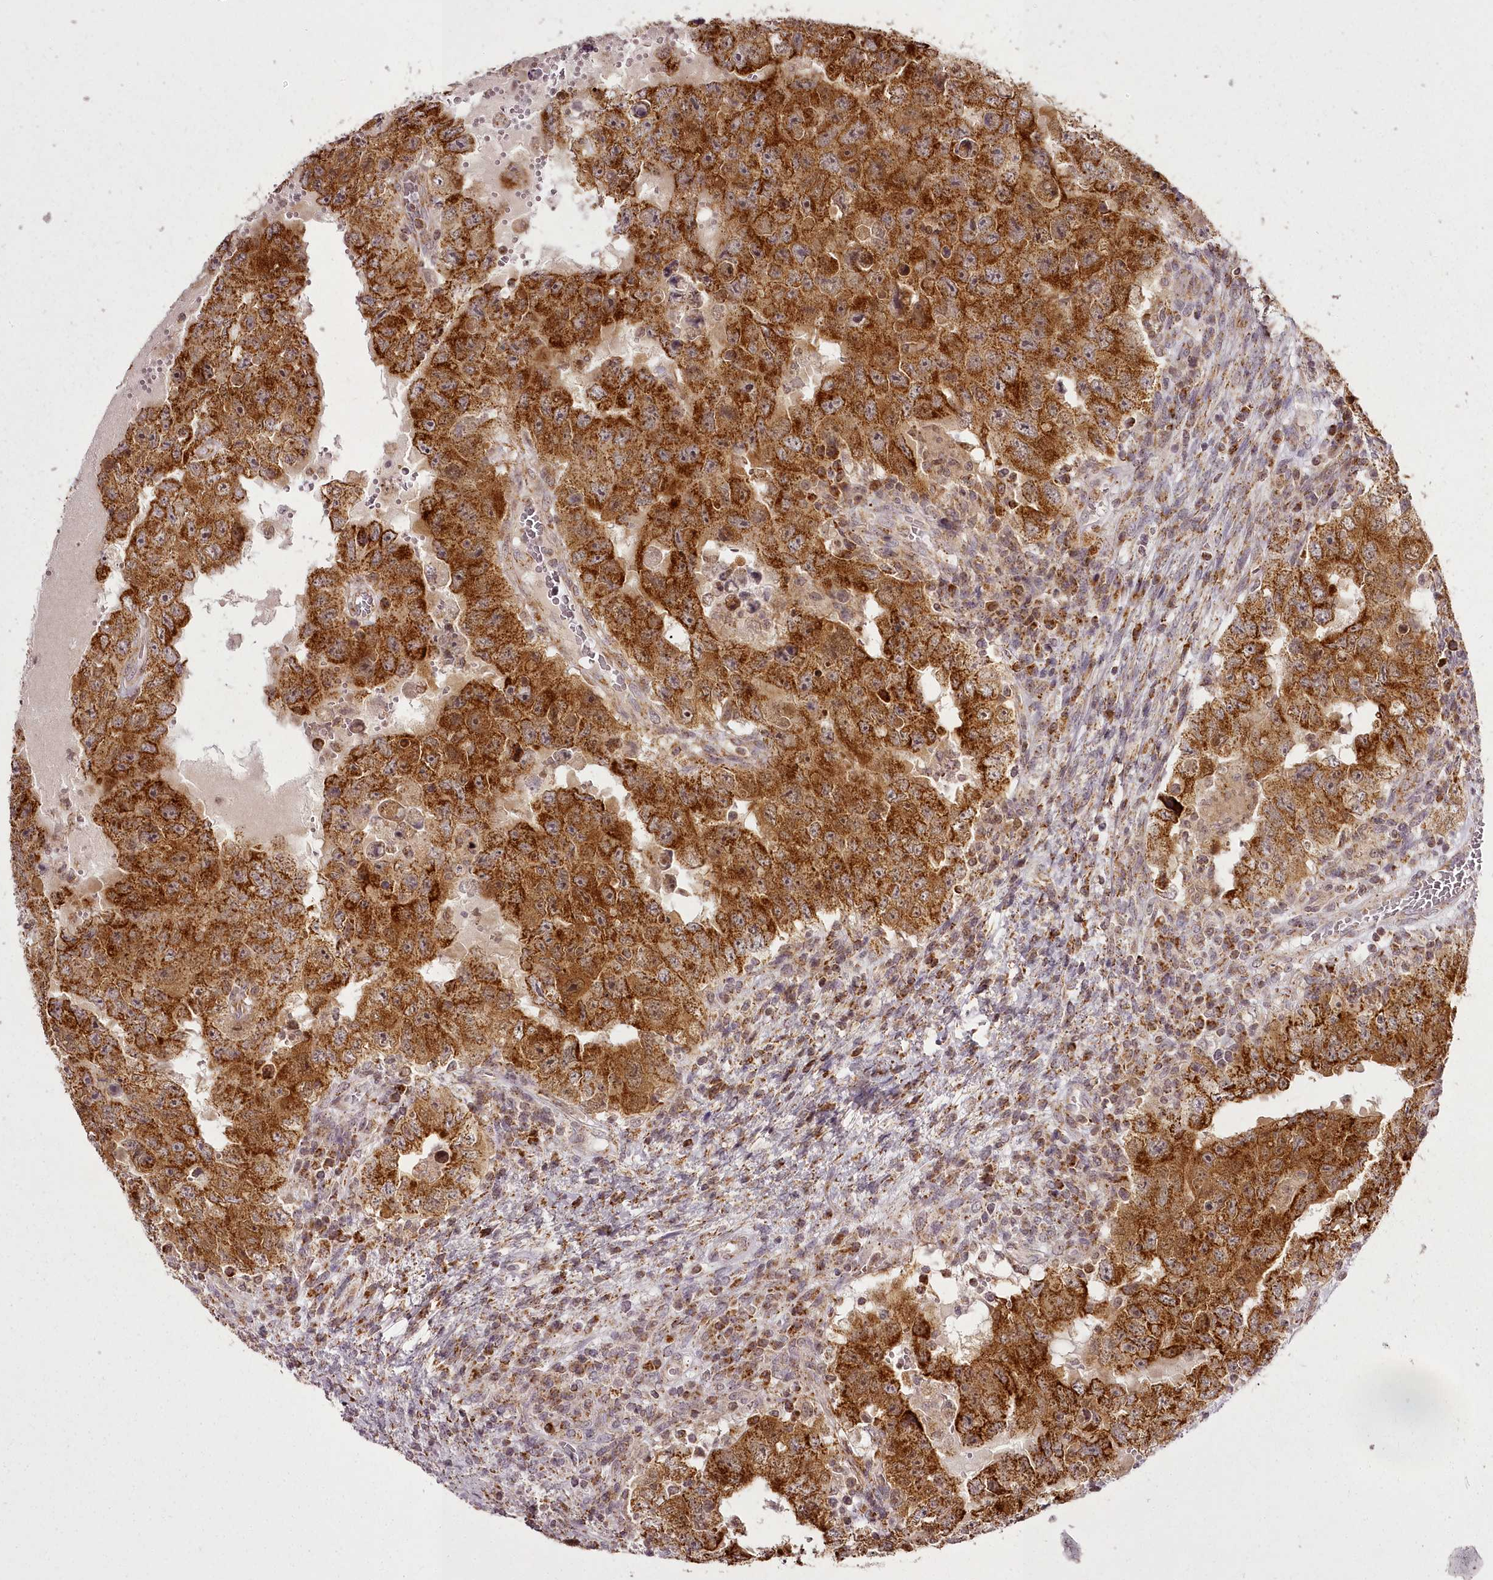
{"staining": {"intensity": "strong", "quantity": ">75%", "location": "cytoplasmic/membranous"}, "tissue": "testis cancer", "cell_type": "Tumor cells", "image_type": "cancer", "snomed": [{"axis": "morphology", "description": "Carcinoma, Embryonal, NOS"}, {"axis": "topography", "description": "Testis"}], "caption": "This is an image of immunohistochemistry staining of embryonal carcinoma (testis), which shows strong staining in the cytoplasmic/membranous of tumor cells.", "gene": "CHCHD2", "patient": {"sex": "male", "age": 26}}